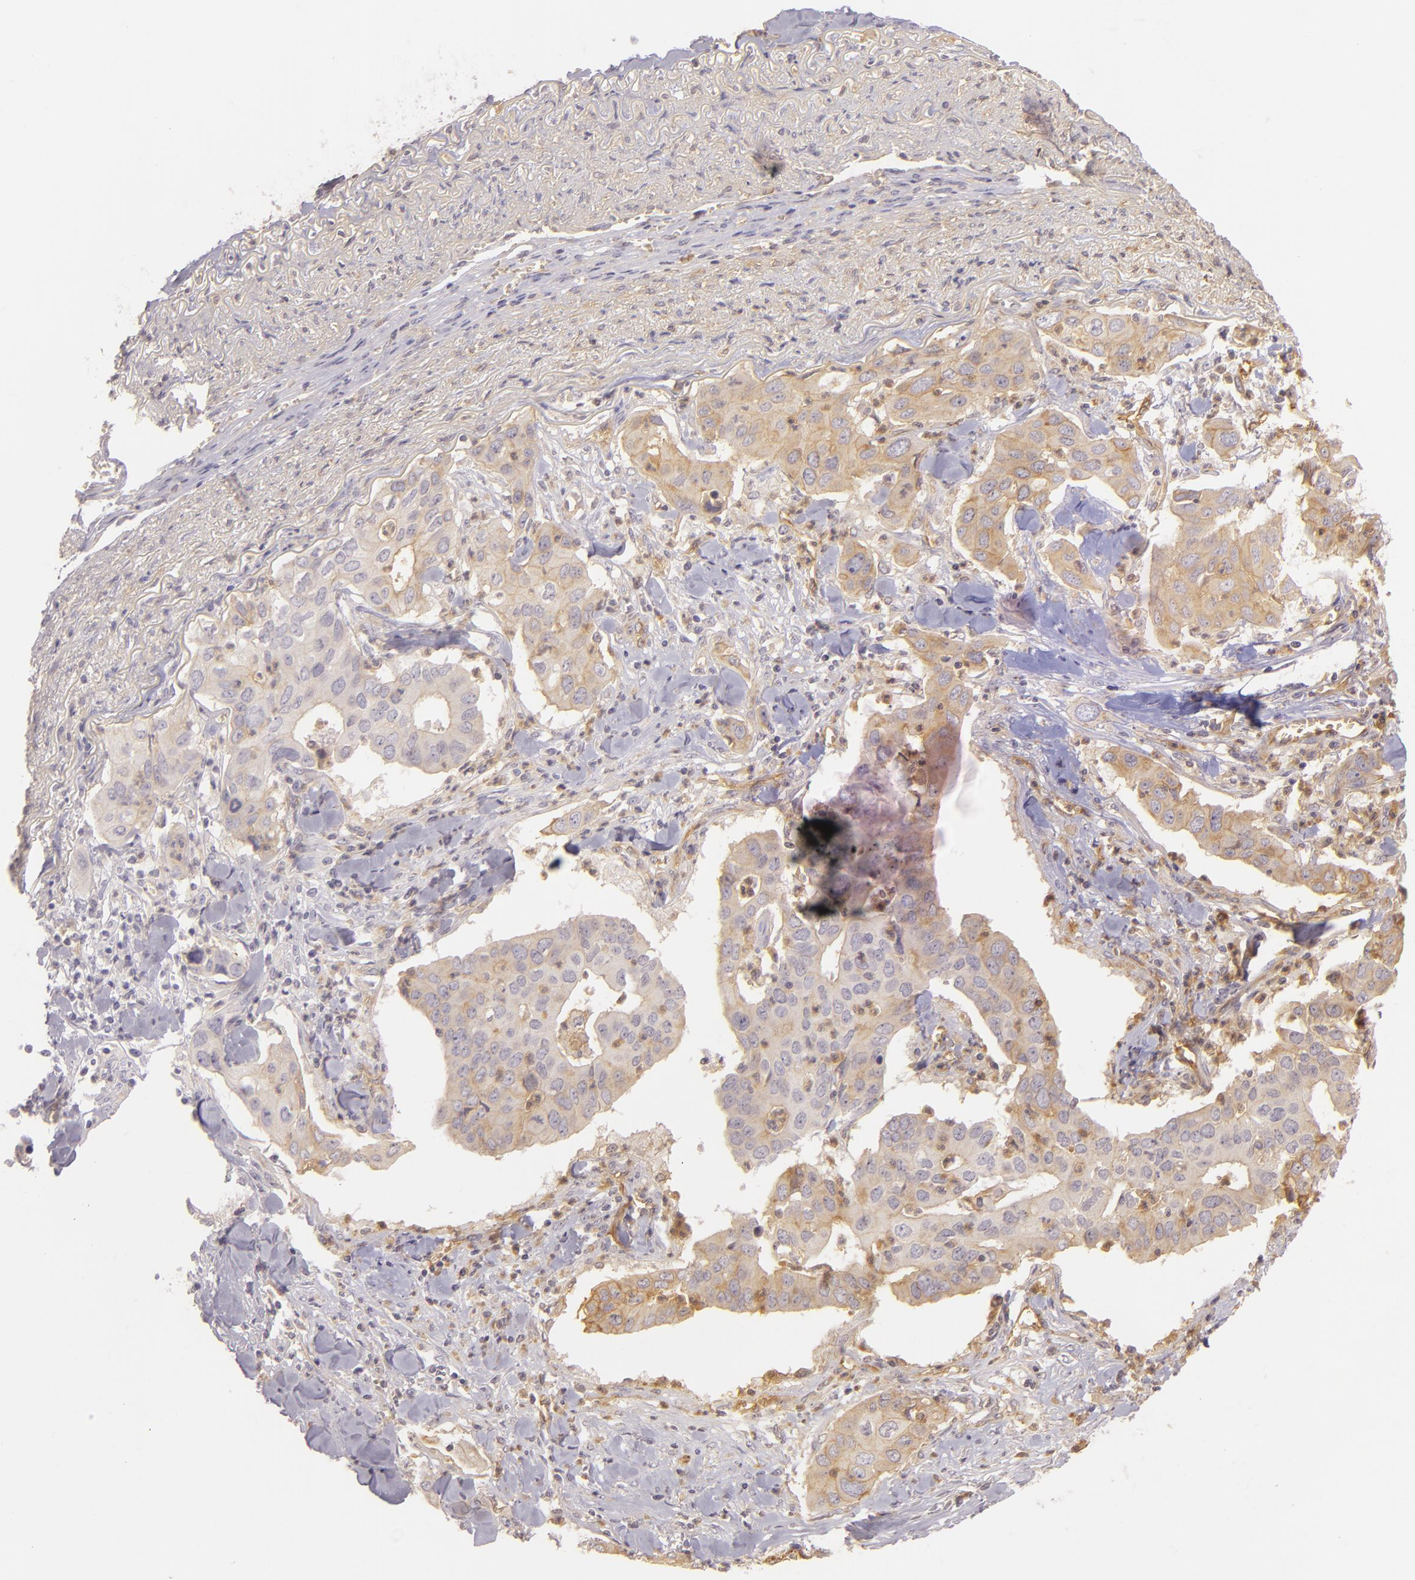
{"staining": {"intensity": "weak", "quantity": "25%-75%", "location": "cytoplasmic/membranous"}, "tissue": "lung cancer", "cell_type": "Tumor cells", "image_type": "cancer", "snomed": [{"axis": "morphology", "description": "Adenocarcinoma, NOS"}, {"axis": "topography", "description": "Lung"}], "caption": "A histopathology image showing weak cytoplasmic/membranous expression in approximately 25%-75% of tumor cells in lung cancer, as visualized by brown immunohistochemical staining.", "gene": "CD59", "patient": {"sex": "male", "age": 48}}